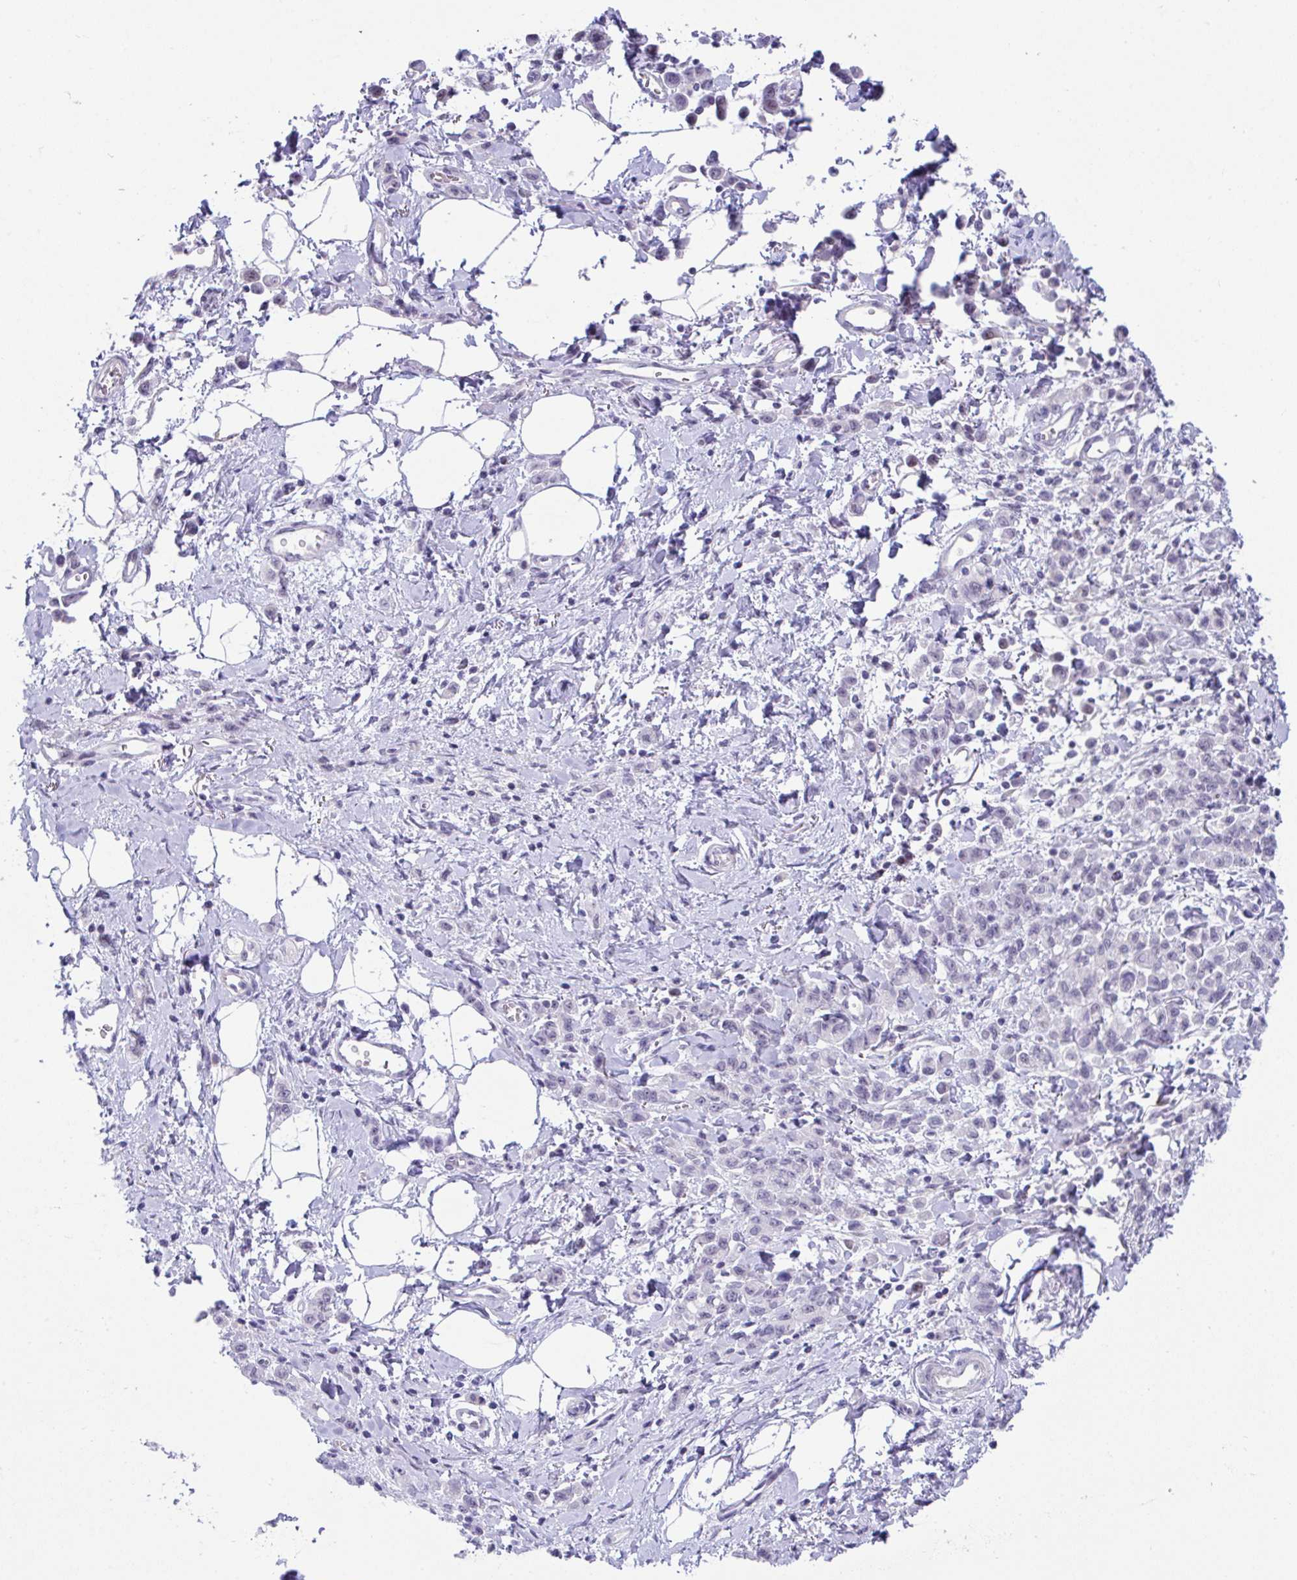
{"staining": {"intensity": "negative", "quantity": "none", "location": "none"}, "tissue": "stomach cancer", "cell_type": "Tumor cells", "image_type": "cancer", "snomed": [{"axis": "morphology", "description": "Adenocarcinoma, NOS"}, {"axis": "topography", "description": "Stomach"}], "caption": "Immunohistochemistry photomicrograph of human stomach adenocarcinoma stained for a protein (brown), which demonstrates no staining in tumor cells. Nuclei are stained in blue.", "gene": "USP35", "patient": {"sex": "male", "age": 77}}